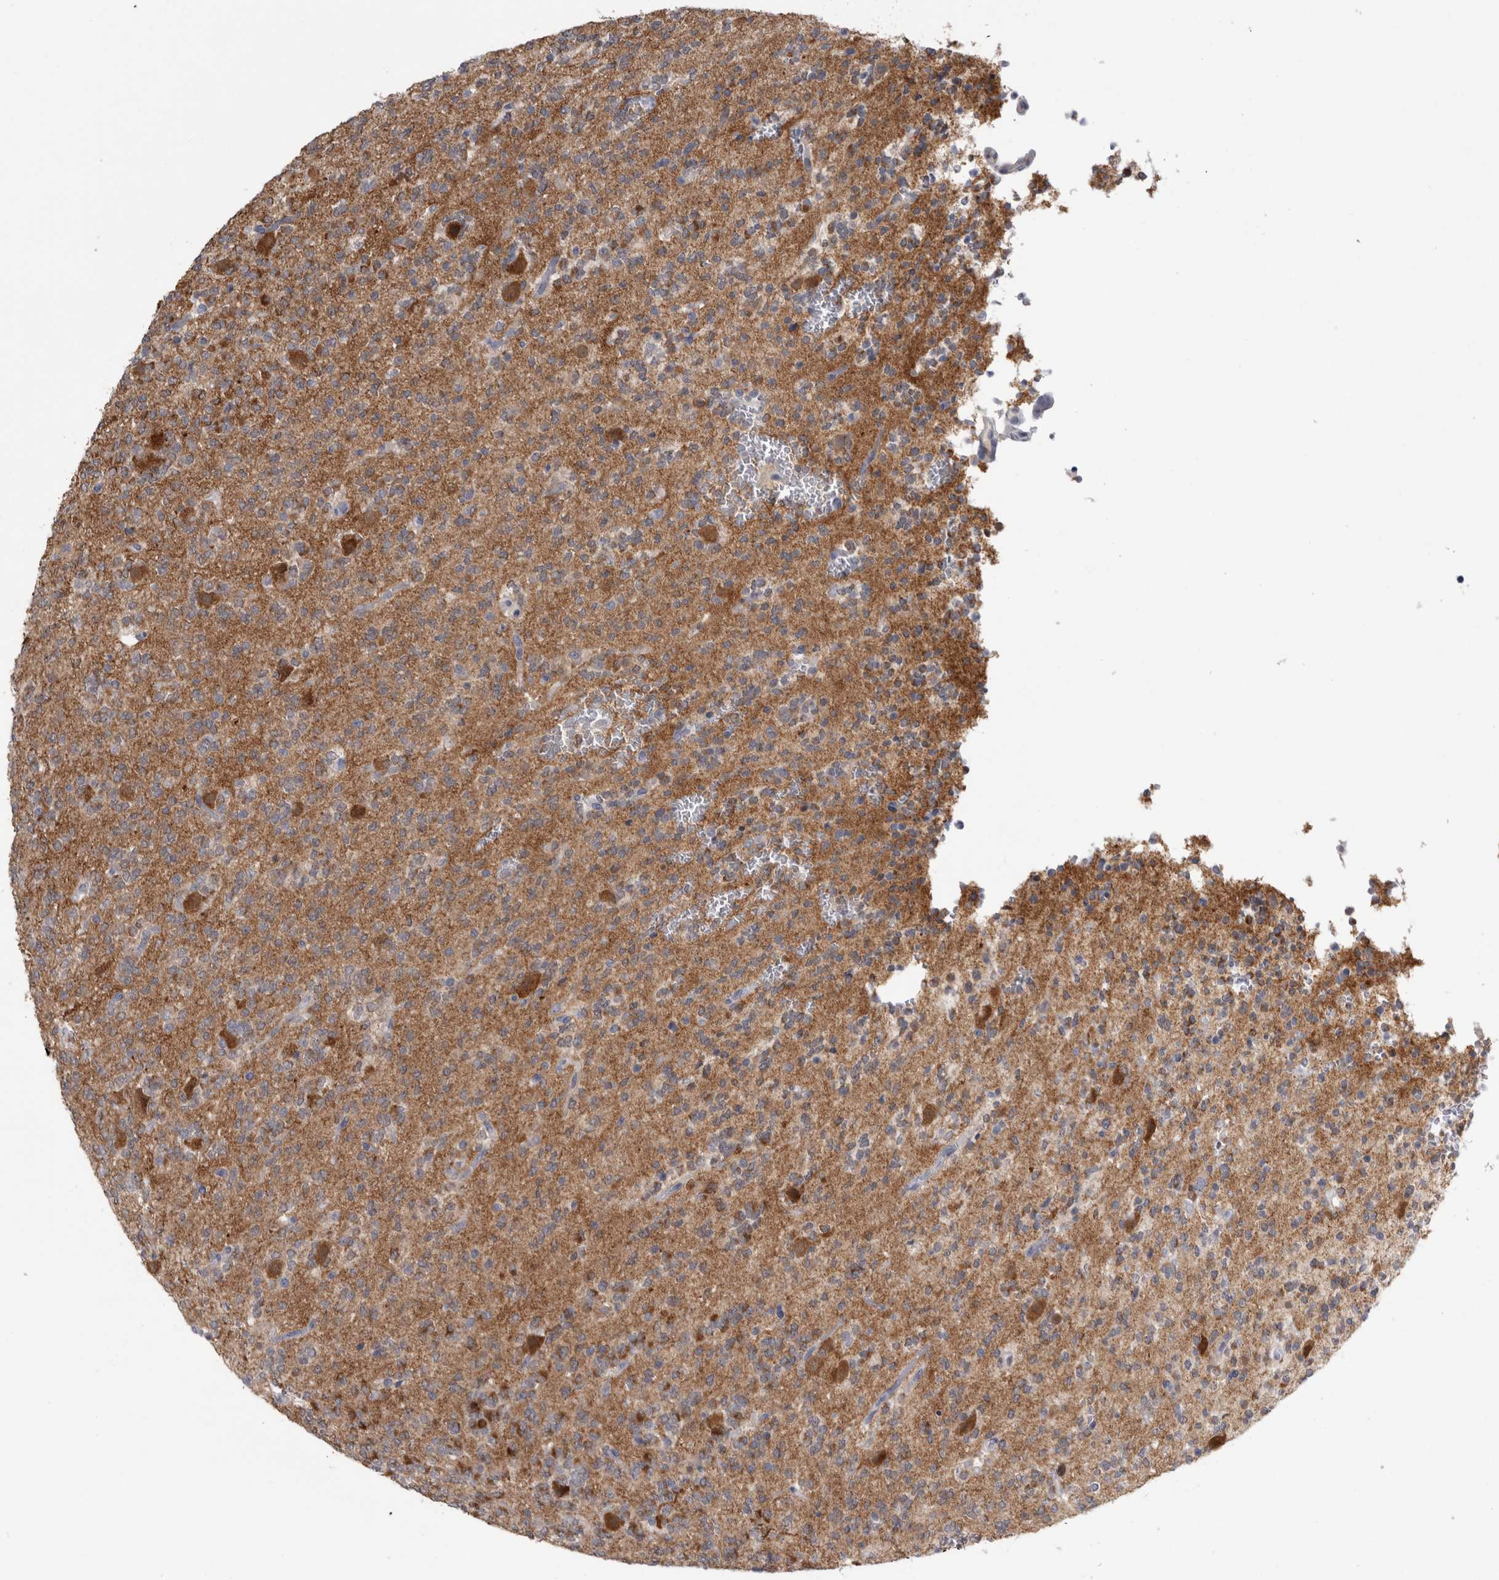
{"staining": {"intensity": "moderate", "quantity": "25%-75%", "location": "cytoplasmic/membranous"}, "tissue": "glioma", "cell_type": "Tumor cells", "image_type": "cancer", "snomed": [{"axis": "morphology", "description": "Glioma, malignant, Low grade"}, {"axis": "topography", "description": "Brain"}], "caption": "Human malignant glioma (low-grade) stained with a brown dye exhibits moderate cytoplasmic/membranous positive expression in approximately 25%-75% of tumor cells.", "gene": "ACOT7", "patient": {"sex": "male", "age": 38}}